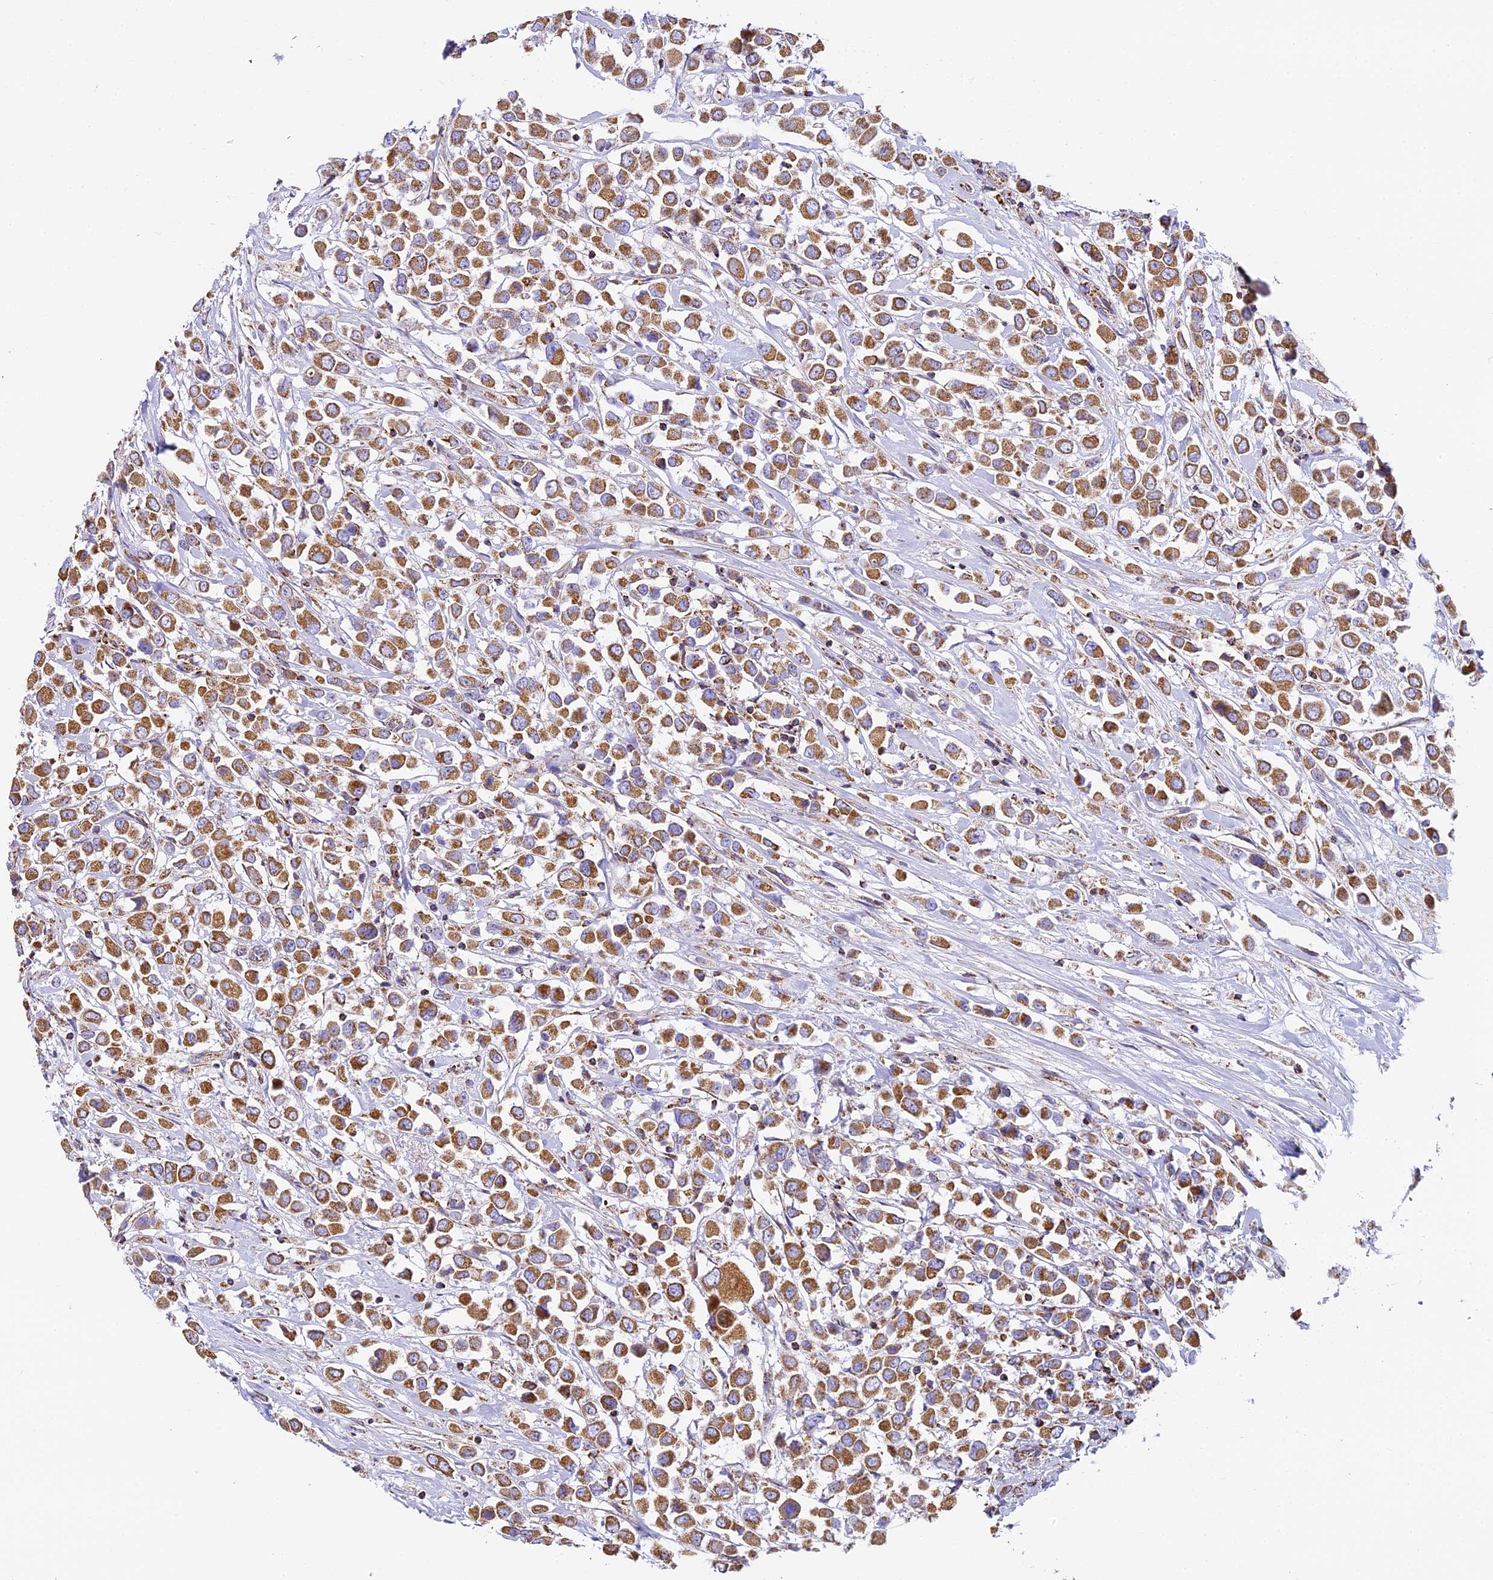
{"staining": {"intensity": "moderate", "quantity": ">75%", "location": "cytoplasmic/membranous"}, "tissue": "breast cancer", "cell_type": "Tumor cells", "image_type": "cancer", "snomed": [{"axis": "morphology", "description": "Duct carcinoma"}, {"axis": "topography", "description": "Breast"}], "caption": "Infiltrating ductal carcinoma (breast) stained with DAB (3,3'-diaminobenzidine) immunohistochemistry (IHC) reveals medium levels of moderate cytoplasmic/membranous expression in about >75% of tumor cells. The staining was performed using DAB to visualize the protein expression in brown, while the nuclei were stained in blue with hematoxylin (Magnification: 20x).", "gene": "STK17A", "patient": {"sex": "female", "age": 61}}